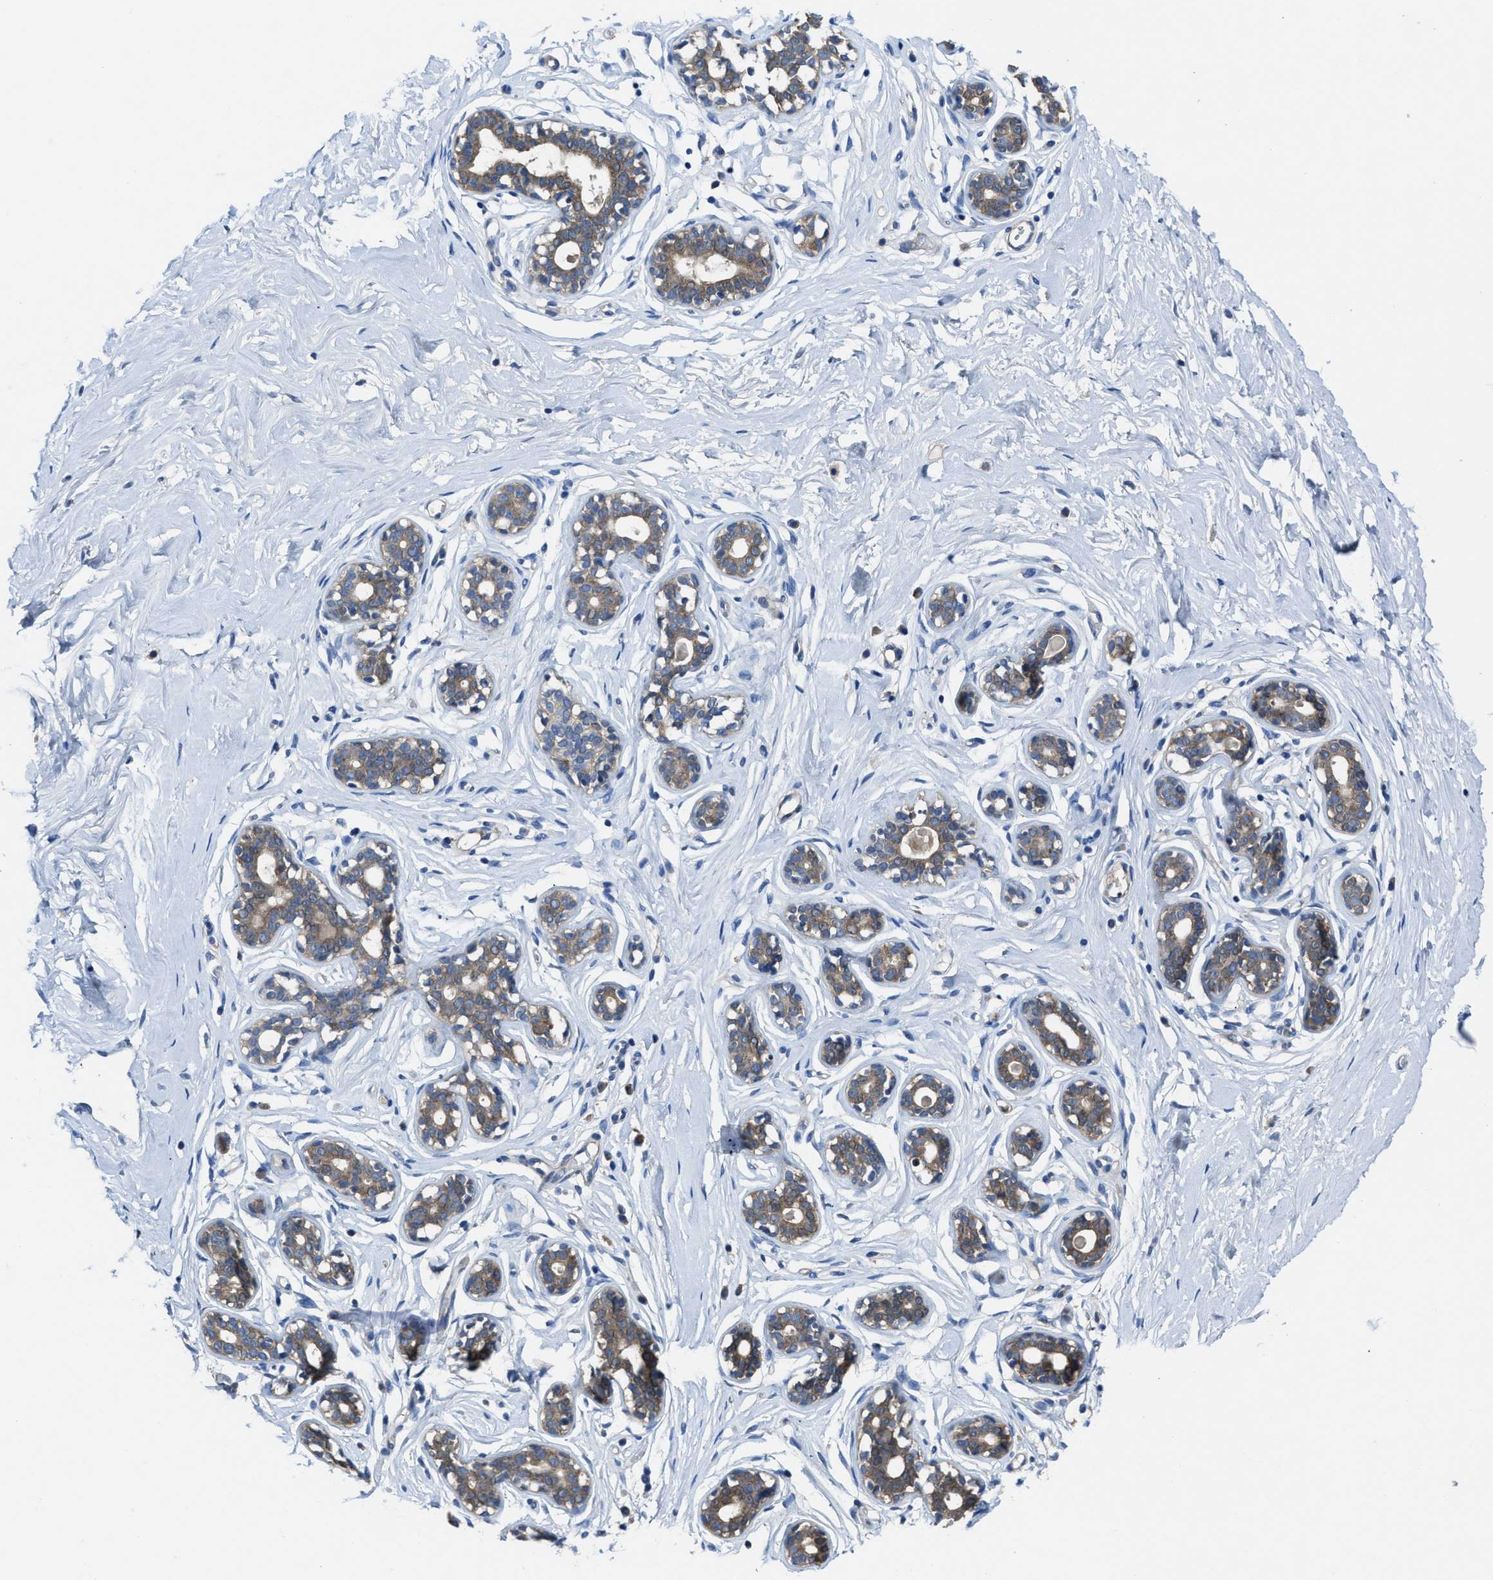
{"staining": {"intensity": "negative", "quantity": "none", "location": "none"}, "tissue": "breast", "cell_type": "Adipocytes", "image_type": "normal", "snomed": [{"axis": "morphology", "description": "Normal tissue, NOS"}, {"axis": "topography", "description": "Breast"}], "caption": "An IHC micrograph of normal breast is shown. There is no staining in adipocytes of breast. (DAB immunohistochemistry (IHC) with hematoxylin counter stain).", "gene": "MAP3K20", "patient": {"sex": "female", "age": 23}}